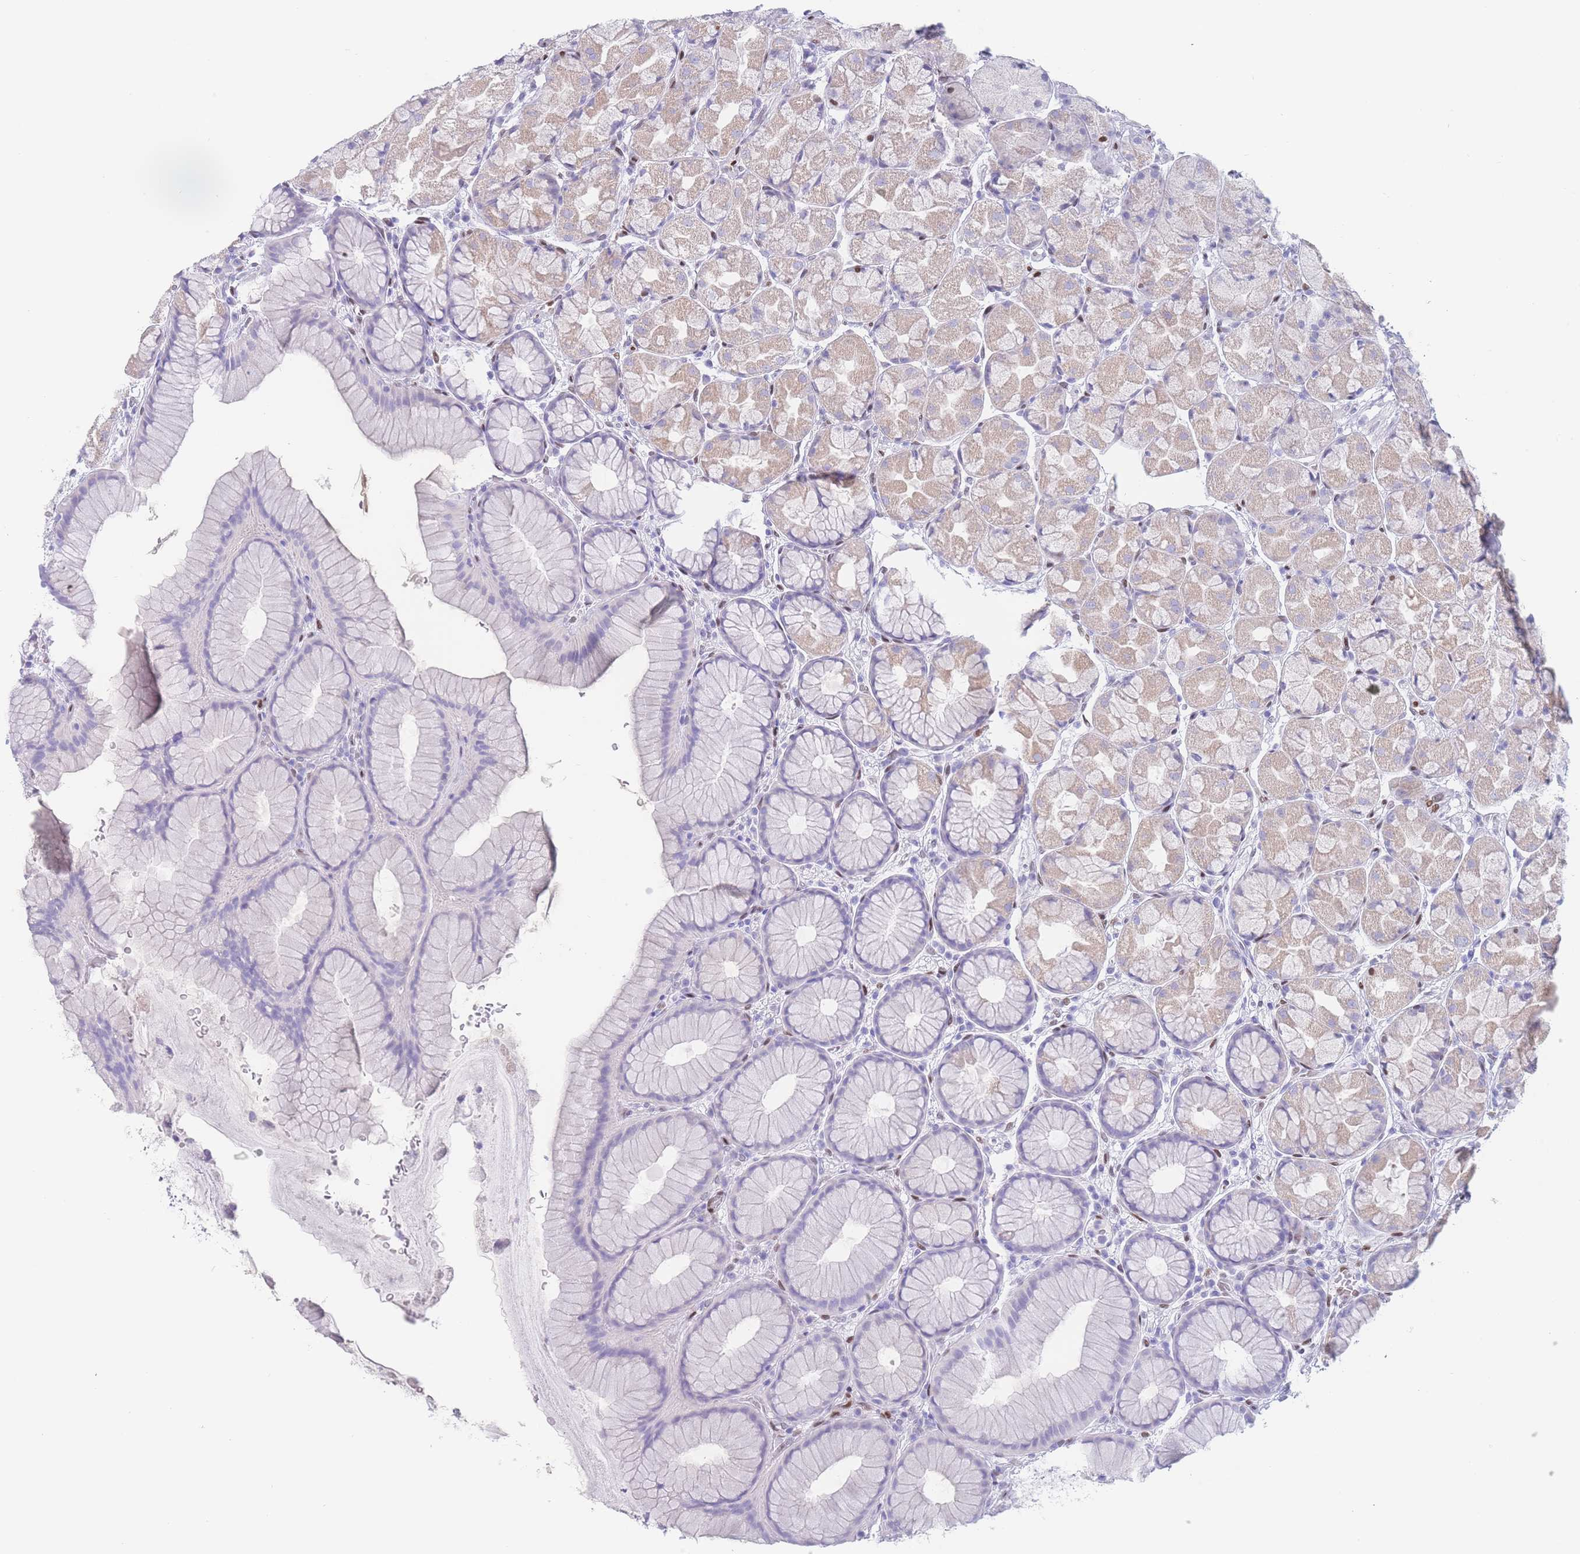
{"staining": {"intensity": "moderate", "quantity": "<25%", "location": "nuclear"}, "tissue": "stomach", "cell_type": "Glandular cells", "image_type": "normal", "snomed": [{"axis": "morphology", "description": "Normal tissue, NOS"}, {"axis": "topography", "description": "Stomach"}], "caption": "An immunohistochemistry (IHC) histopathology image of benign tissue is shown. Protein staining in brown shows moderate nuclear positivity in stomach within glandular cells.", "gene": "PSMB5", "patient": {"sex": "male", "age": 57}}